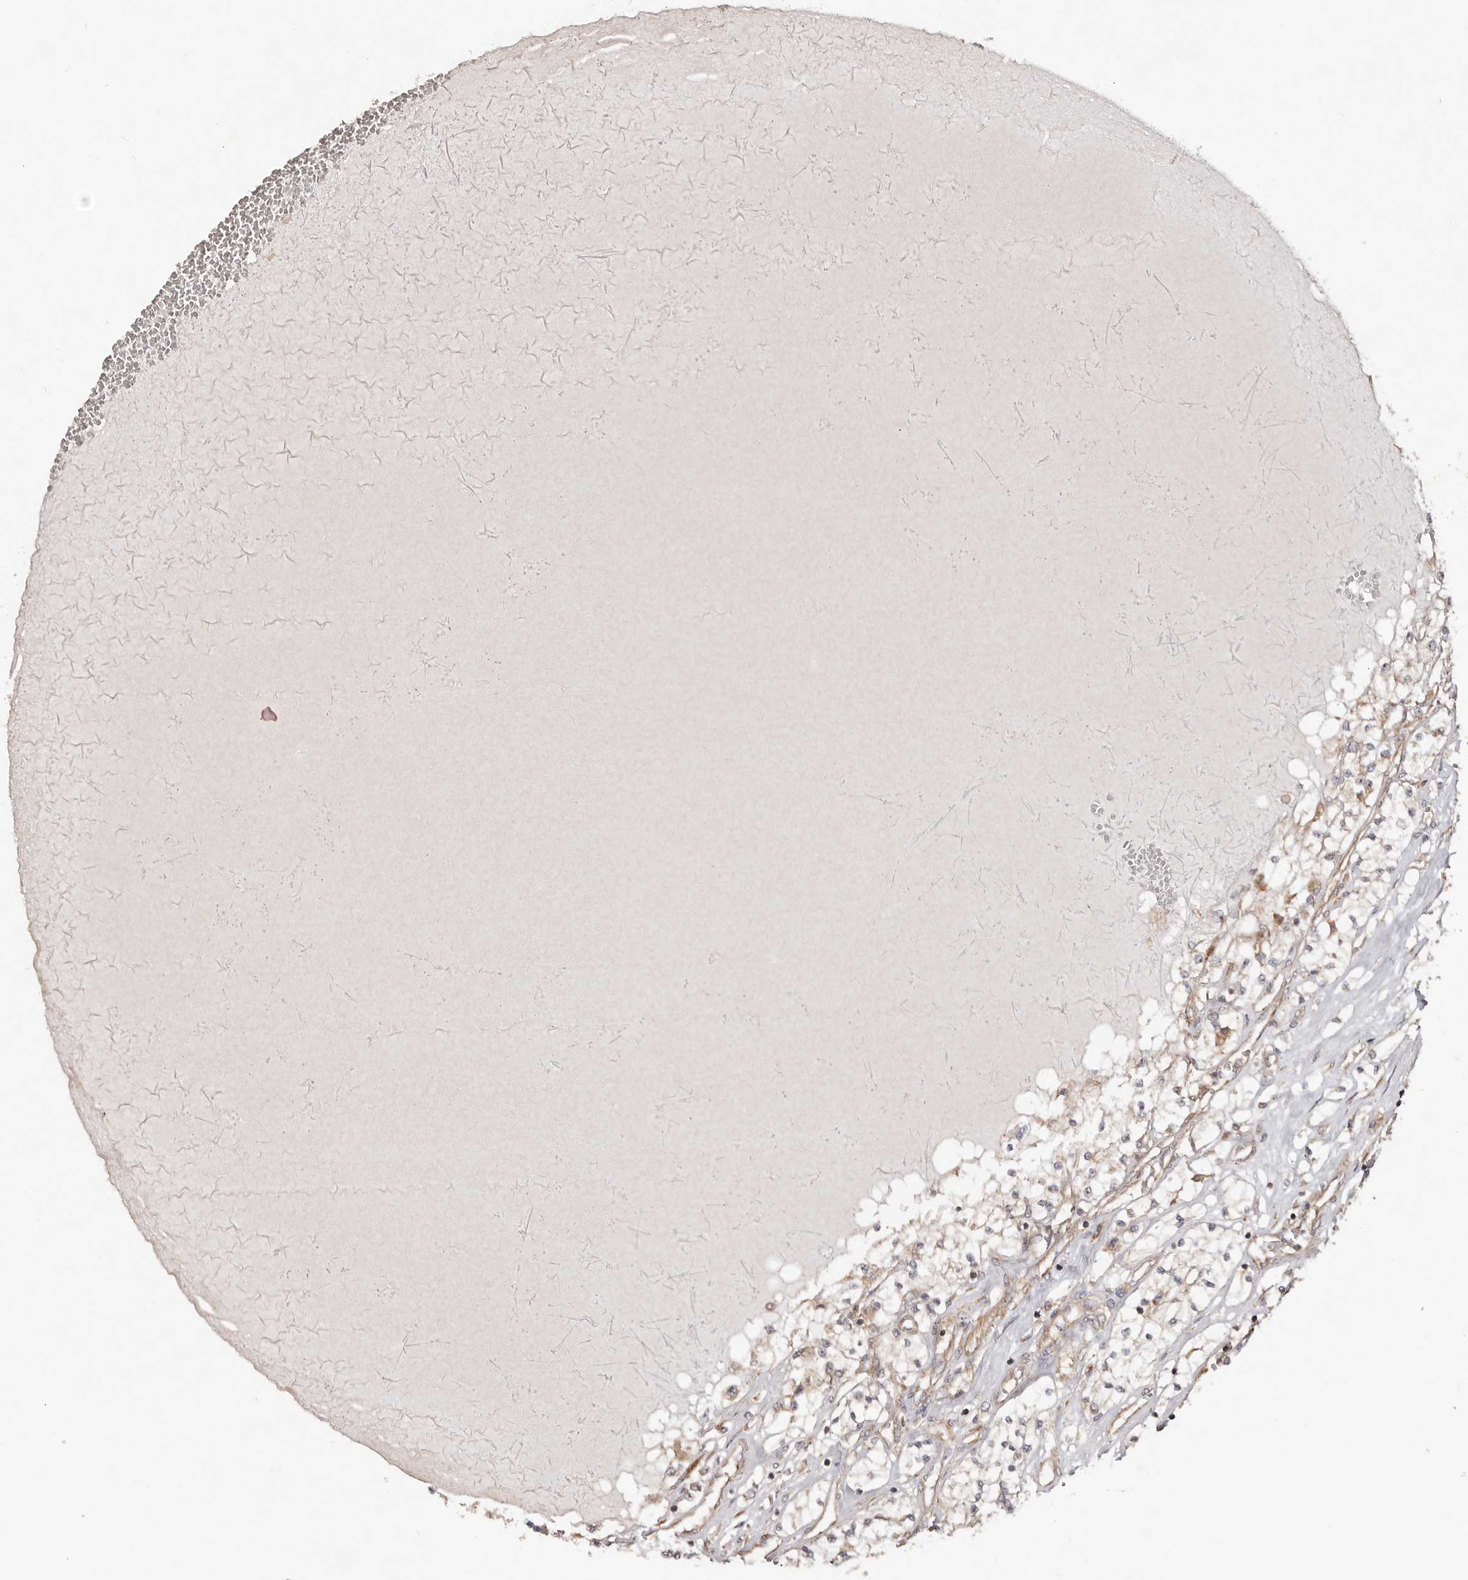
{"staining": {"intensity": "weak", "quantity": "<25%", "location": "cytoplasmic/membranous"}, "tissue": "renal cancer", "cell_type": "Tumor cells", "image_type": "cancer", "snomed": [{"axis": "morphology", "description": "Normal tissue, NOS"}, {"axis": "morphology", "description": "Adenocarcinoma, NOS"}, {"axis": "topography", "description": "Kidney"}], "caption": "Tumor cells show no significant expression in renal adenocarcinoma.", "gene": "RPS6", "patient": {"sex": "male", "age": 68}}